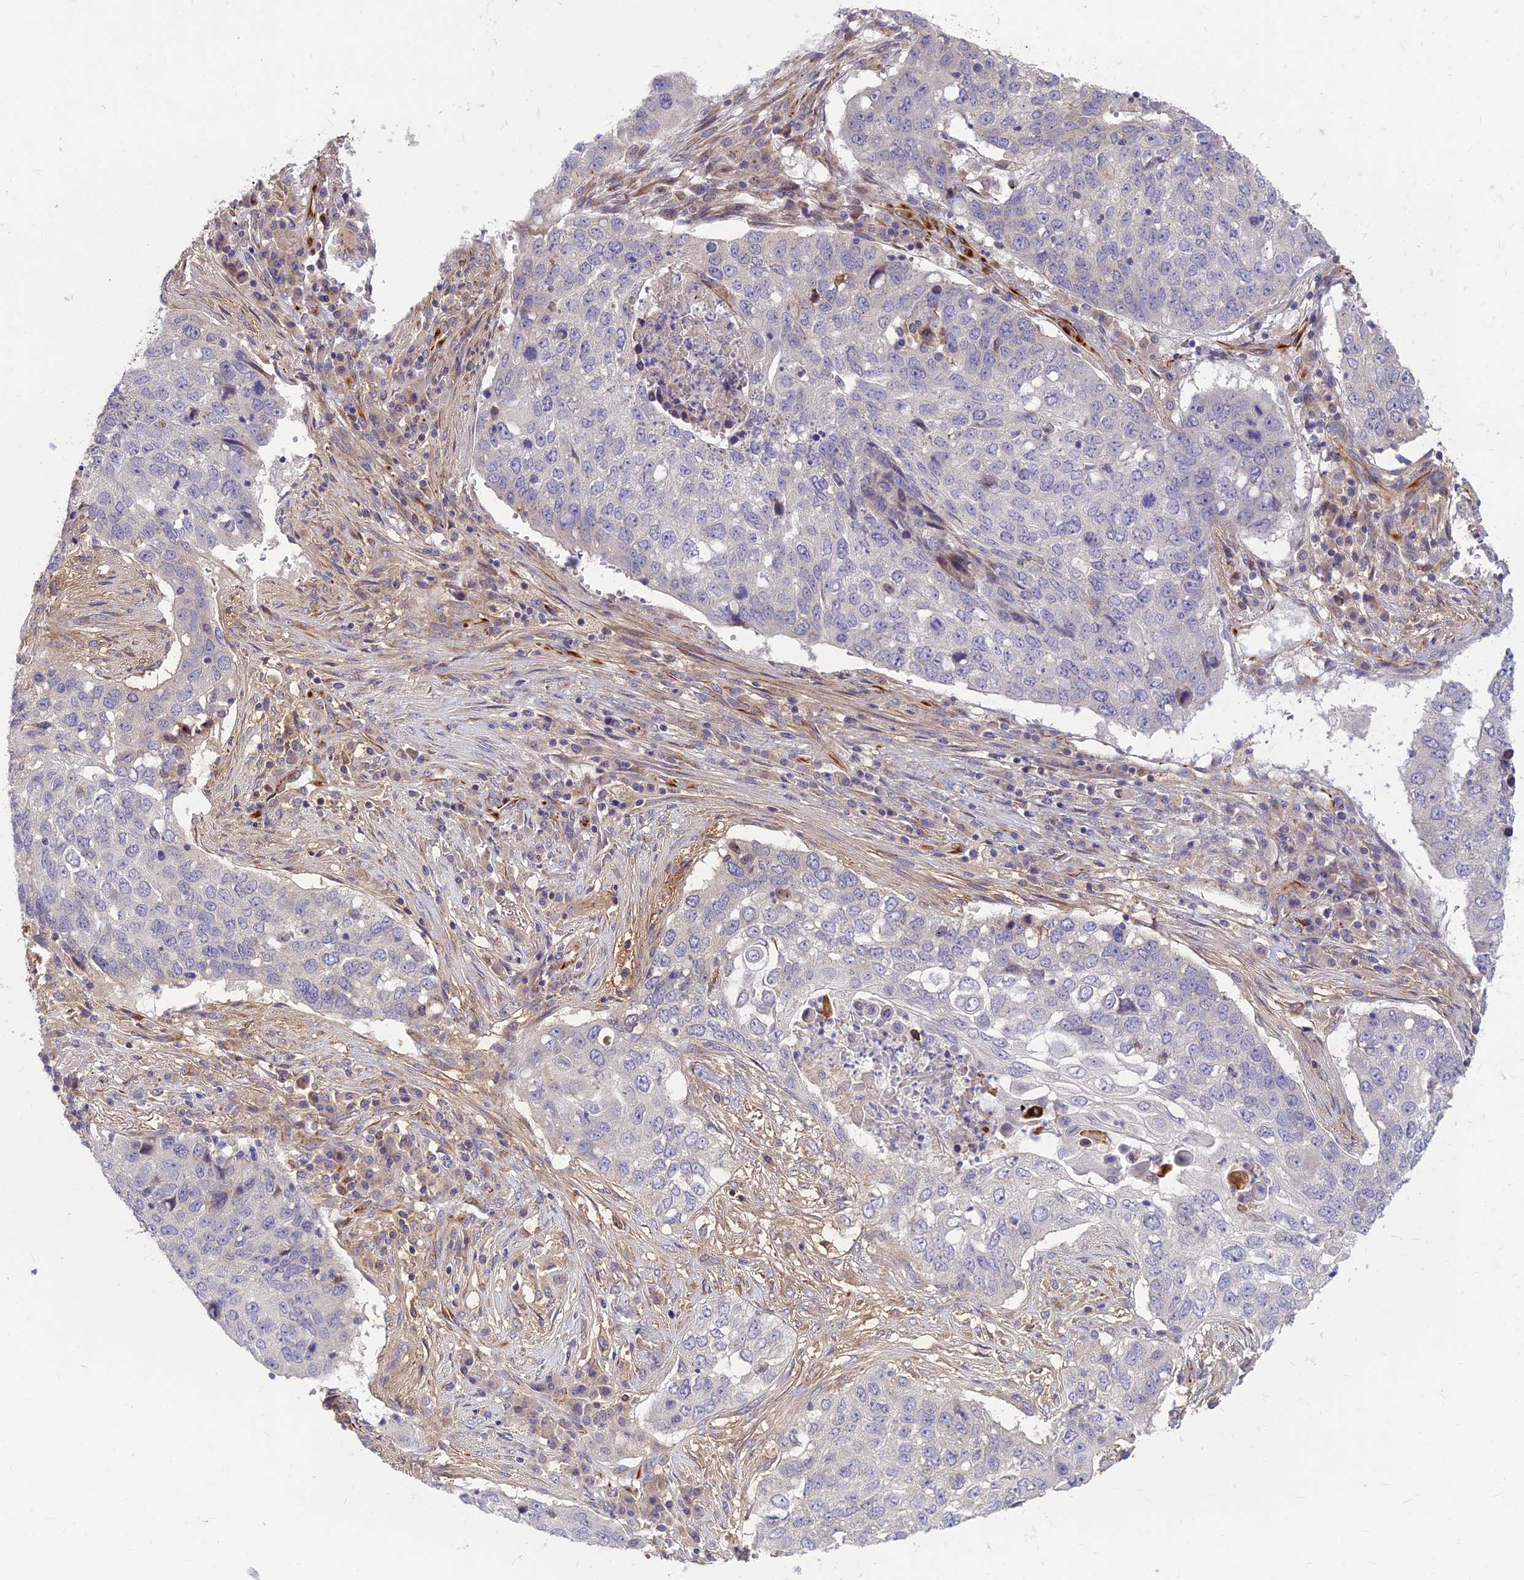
{"staining": {"intensity": "negative", "quantity": "none", "location": "none"}, "tissue": "lung cancer", "cell_type": "Tumor cells", "image_type": "cancer", "snomed": [{"axis": "morphology", "description": "Squamous cell carcinoma, NOS"}, {"axis": "topography", "description": "Lung"}], "caption": "Lung squamous cell carcinoma was stained to show a protein in brown. There is no significant expression in tumor cells. Brightfield microscopy of IHC stained with DAB (brown) and hematoxylin (blue), captured at high magnification.", "gene": "ST8SIA5", "patient": {"sex": "female", "age": 63}}